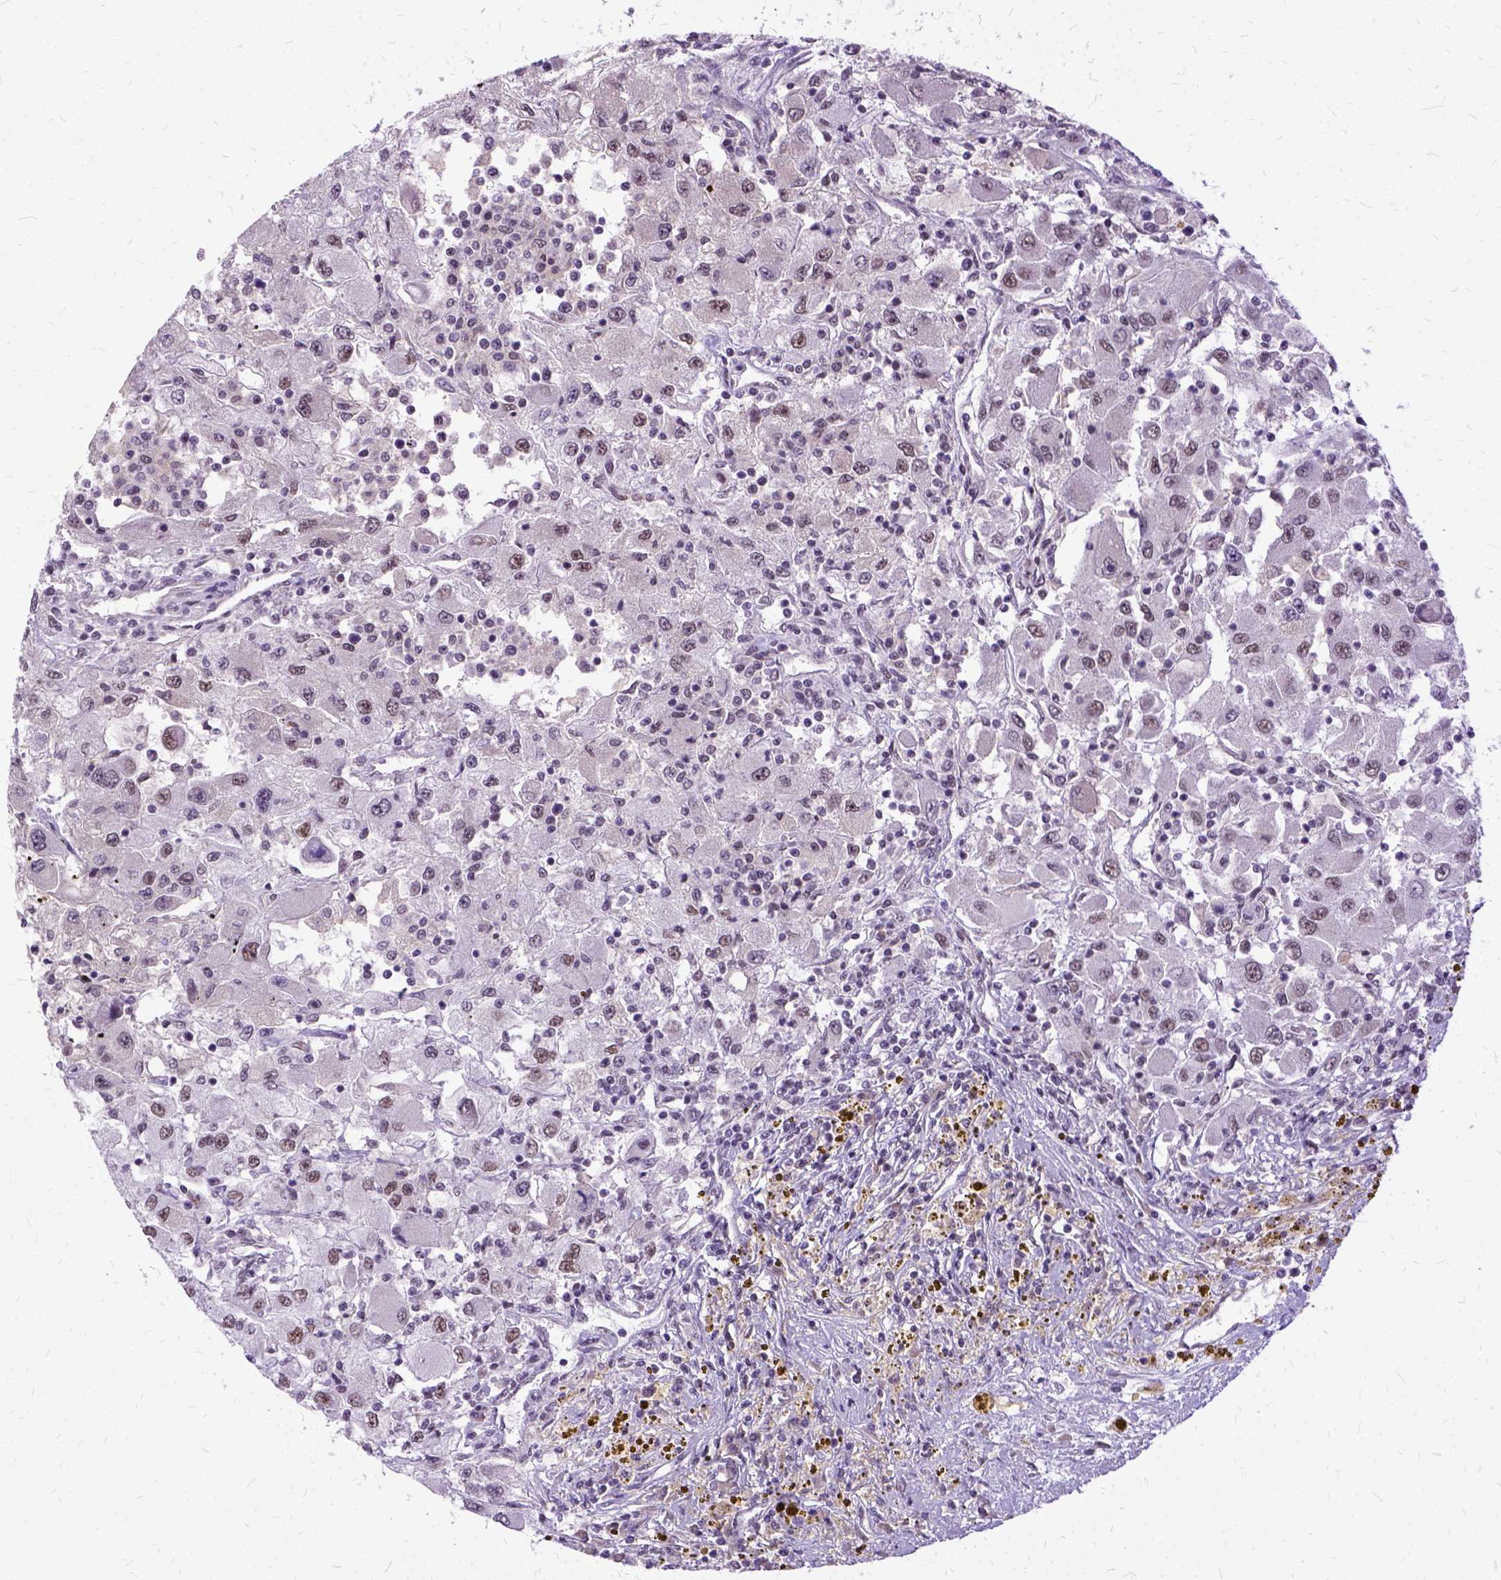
{"staining": {"intensity": "moderate", "quantity": "<25%", "location": "nuclear"}, "tissue": "renal cancer", "cell_type": "Tumor cells", "image_type": "cancer", "snomed": [{"axis": "morphology", "description": "Adenocarcinoma, NOS"}, {"axis": "topography", "description": "Kidney"}], "caption": "Renal adenocarcinoma was stained to show a protein in brown. There is low levels of moderate nuclear positivity in about <25% of tumor cells. The protein is shown in brown color, while the nuclei are stained blue.", "gene": "SETD1A", "patient": {"sex": "female", "age": 67}}